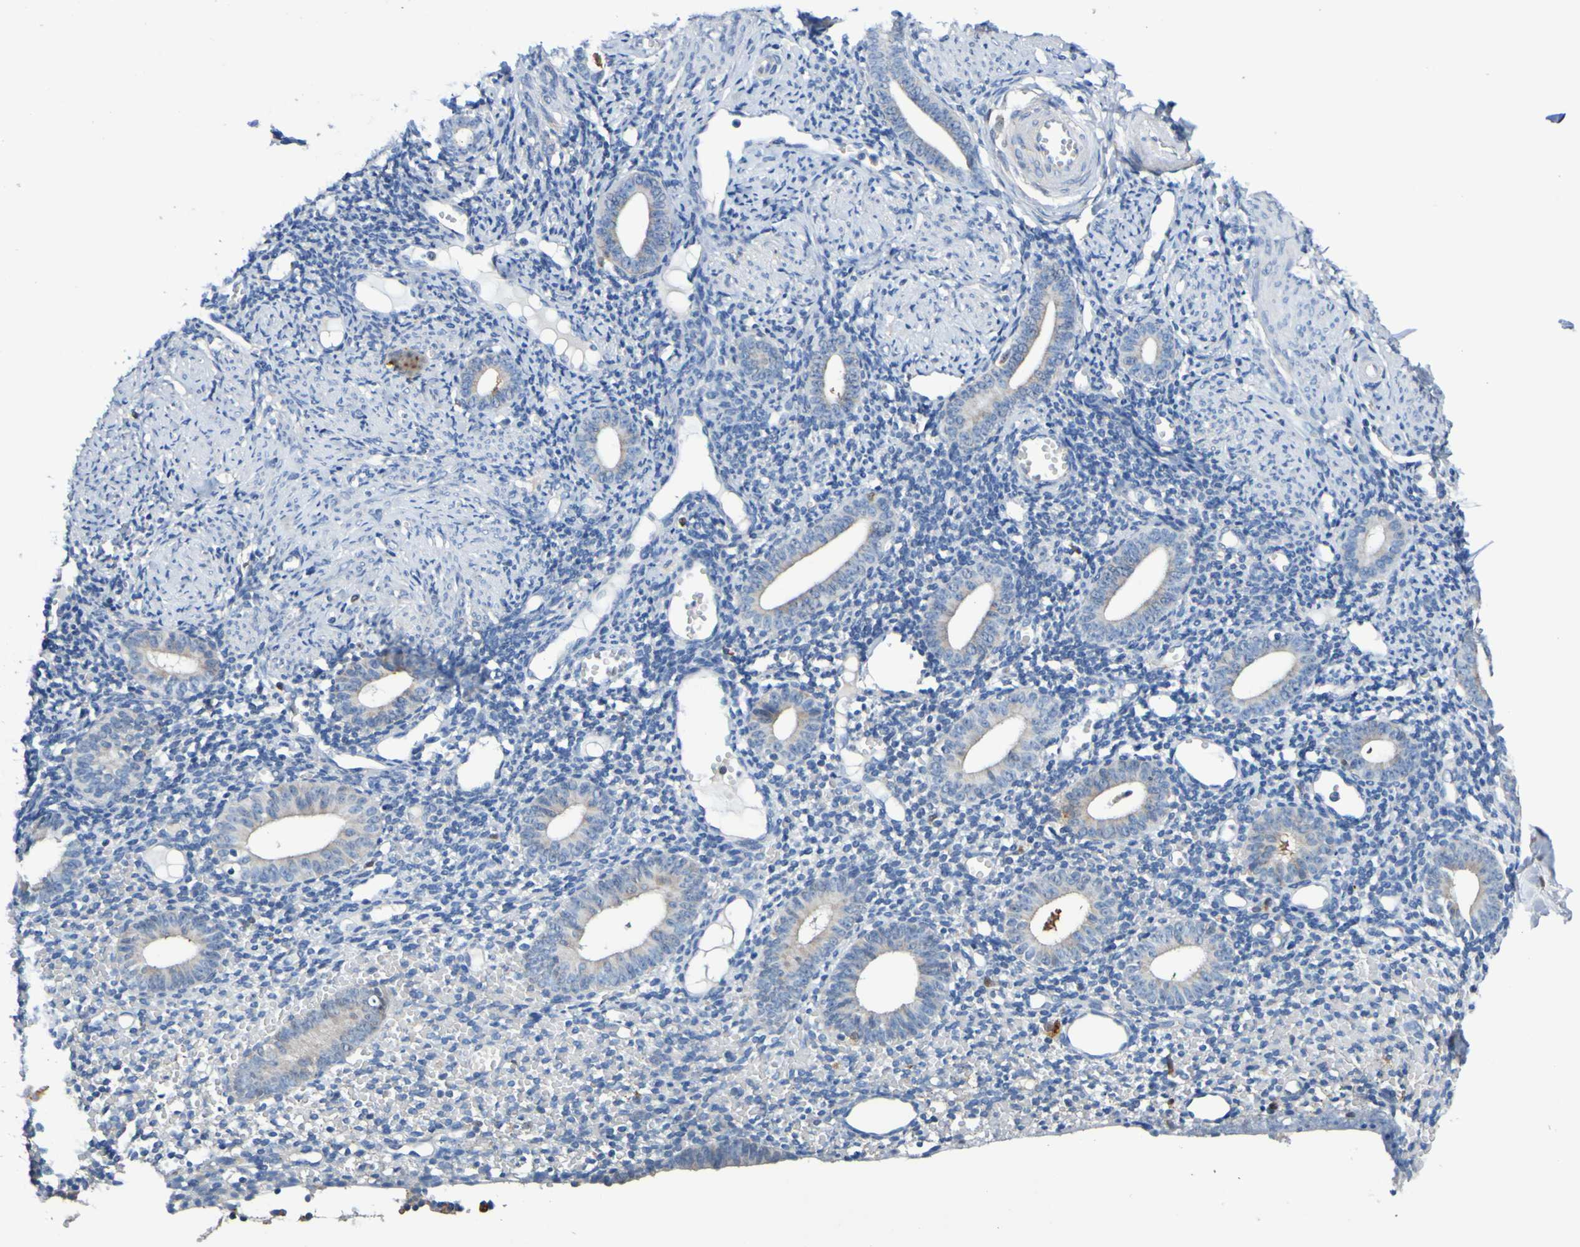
{"staining": {"intensity": "negative", "quantity": "none", "location": "none"}, "tissue": "endometrium", "cell_type": "Cells in endometrial stroma", "image_type": "normal", "snomed": [{"axis": "morphology", "description": "Normal tissue, NOS"}, {"axis": "topography", "description": "Endometrium"}], "caption": "Cells in endometrial stroma show no significant positivity in benign endometrium. (DAB immunohistochemistry visualized using brightfield microscopy, high magnification).", "gene": "METAP2", "patient": {"sex": "female", "age": 50}}